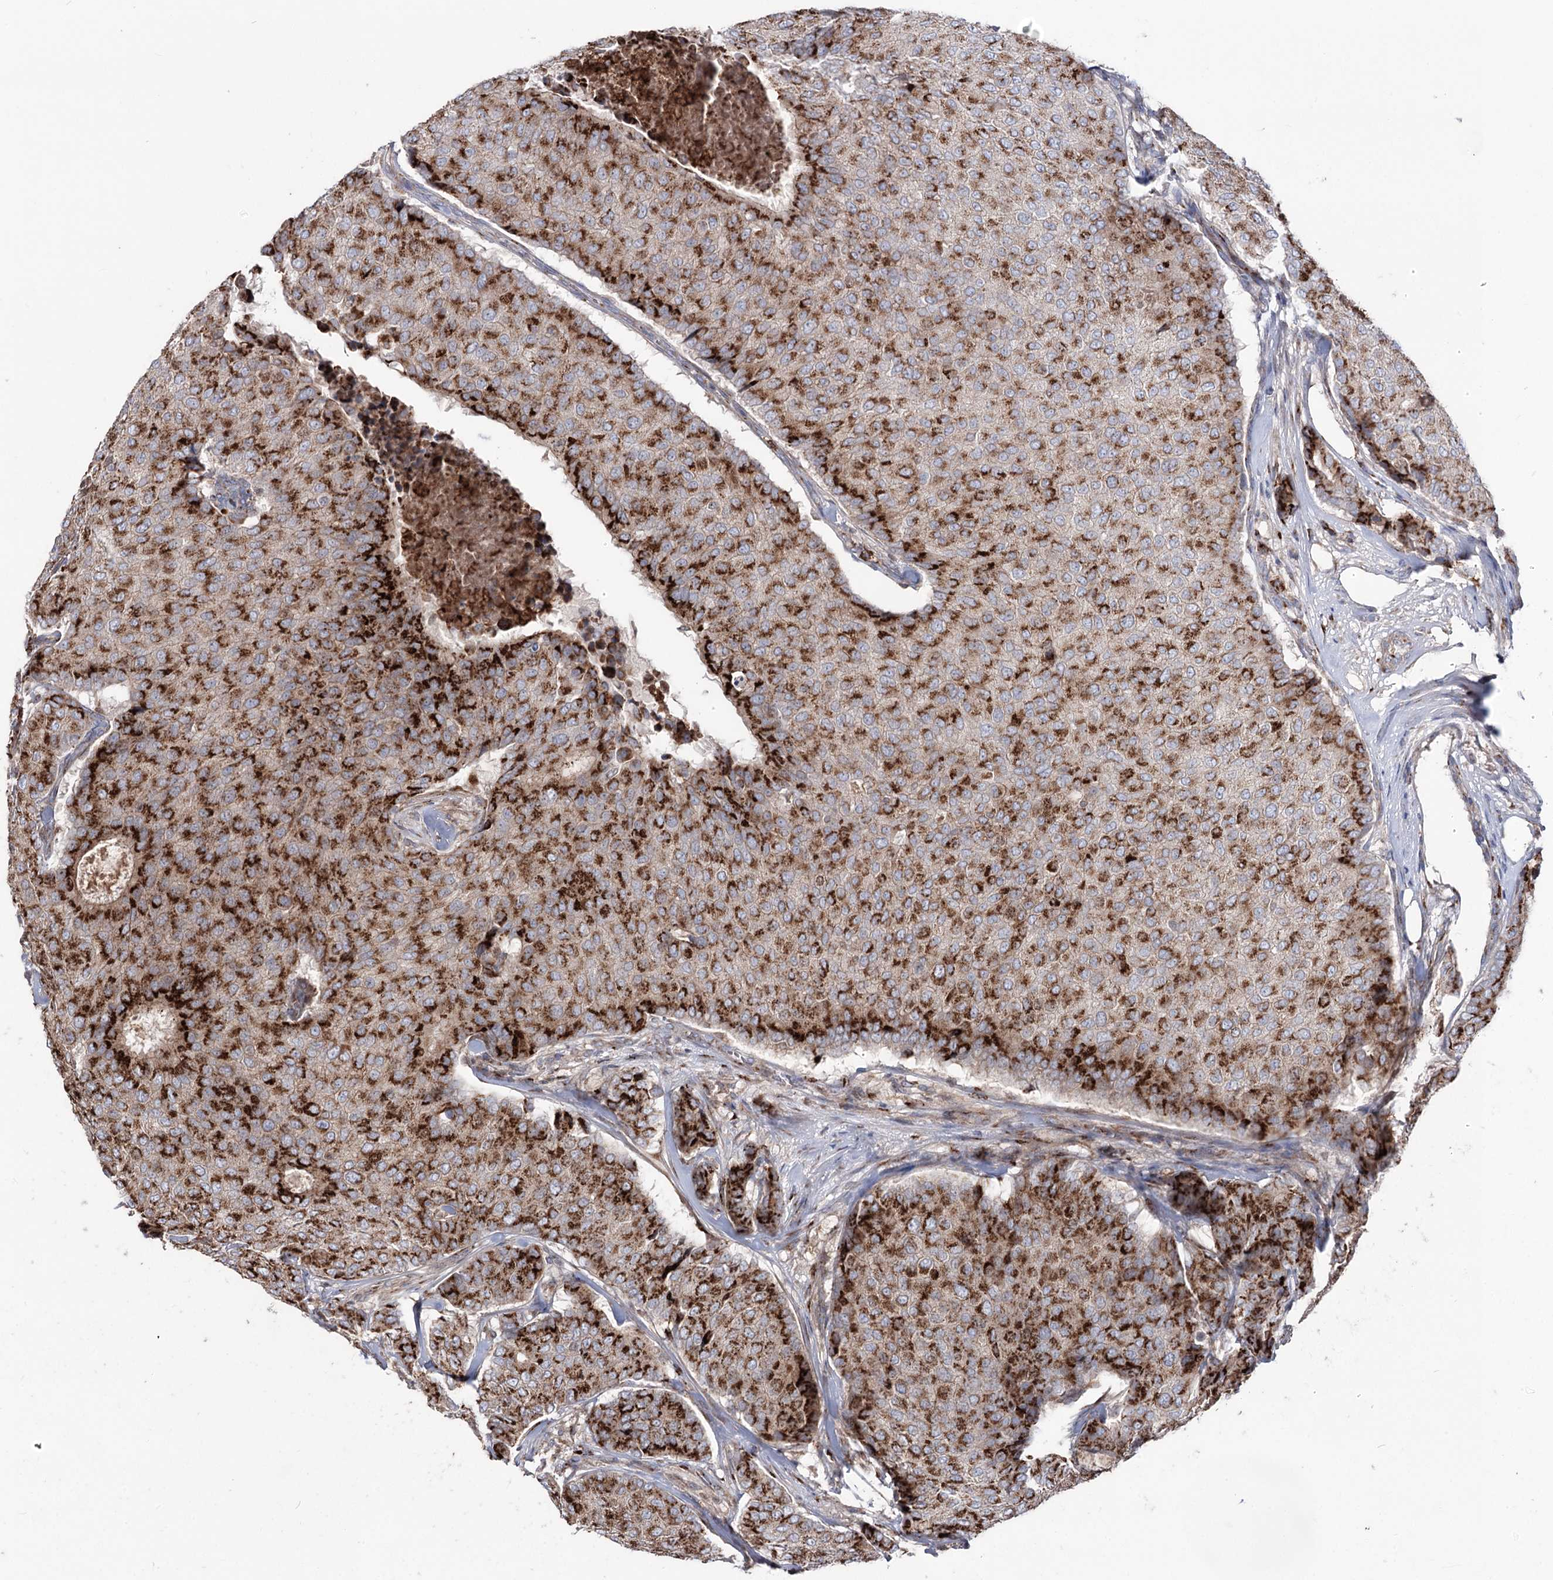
{"staining": {"intensity": "strong", "quantity": ">75%", "location": "cytoplasmic/membranous"}, "tissue": "breast cancer", "cell_type": "Tumor cells", "image_type": "cancer", "snomed": [{"axis": "morphology", "description": "Duct carcinoma"}, {"axis": "topography", "description": "Breast"}], "caption": "Immunohistochemistry (IHC) histopathology image of neoplastic tissue: breast infiltrating ductal carcinoma stained using immunohistochemistry exhibits high levels of strong protein expression localized specifically in the cytoplasmic/membranous of tumor cells, appearing as a cytoplasmic/membranous brown color.", "gene": "ARHGAP20", "patient": {"sex": "female", "age": 75}}